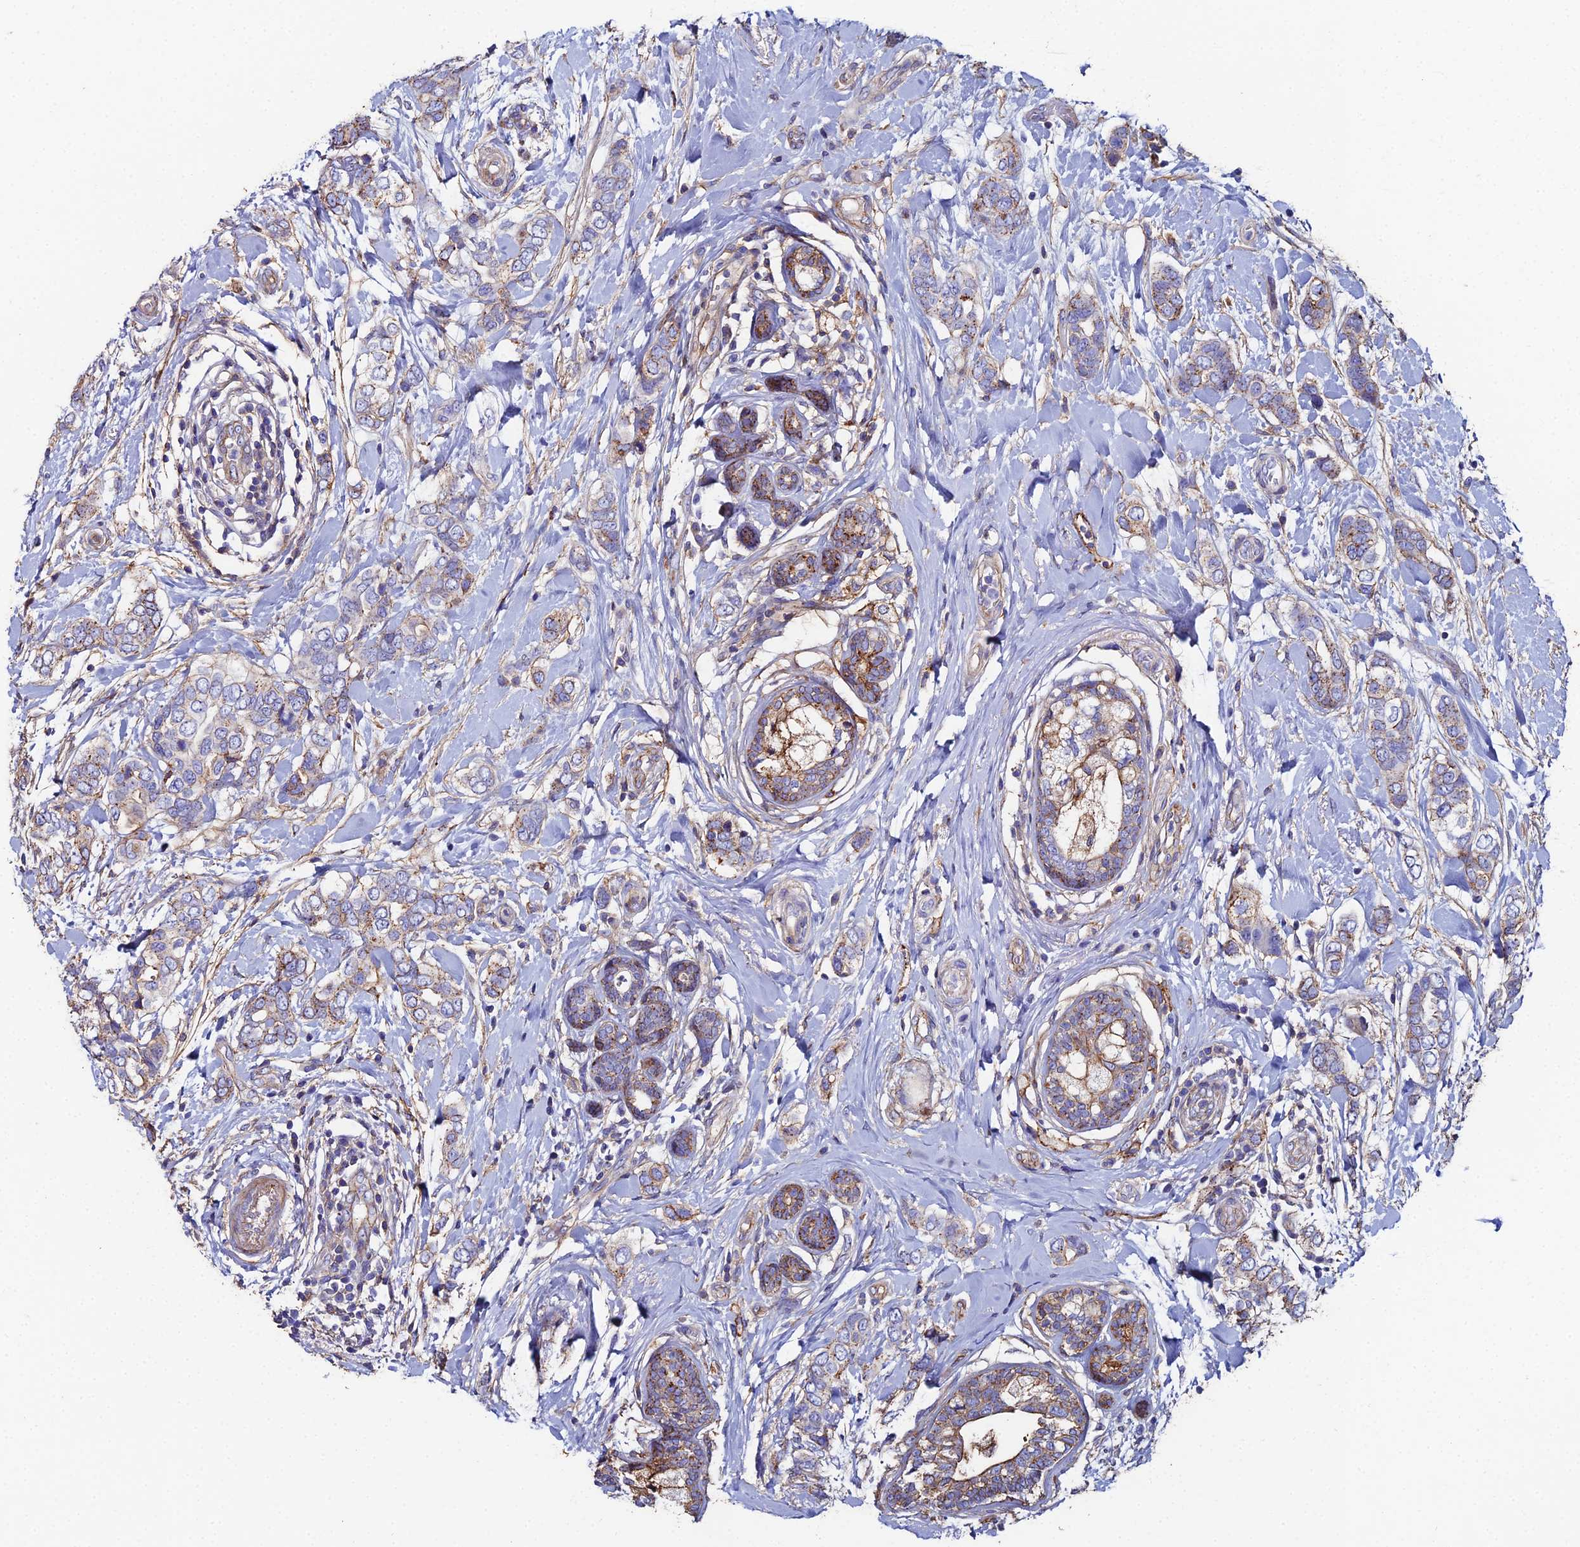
{"staining": {"intensity": "moderate", "quantity": "<25%", "location": "cytoplasmic/membranous"}, "tissue": "breast cancer", "cell_type": "Tumor cells", "image_type": "cancer", "snomed": [{"axis": "morphology", "description": "Lobular carcinoma"}, {"axis": "topography", "description": "Breast"}], "caption": "Breast lobular carcinoma stained for a protein (brown) reveals moderate cytoplasmic/membranous positive staining in approximately <25% of tumor cells.", "gene": "C6", "patient": {"sex": "female", "age": 51}}